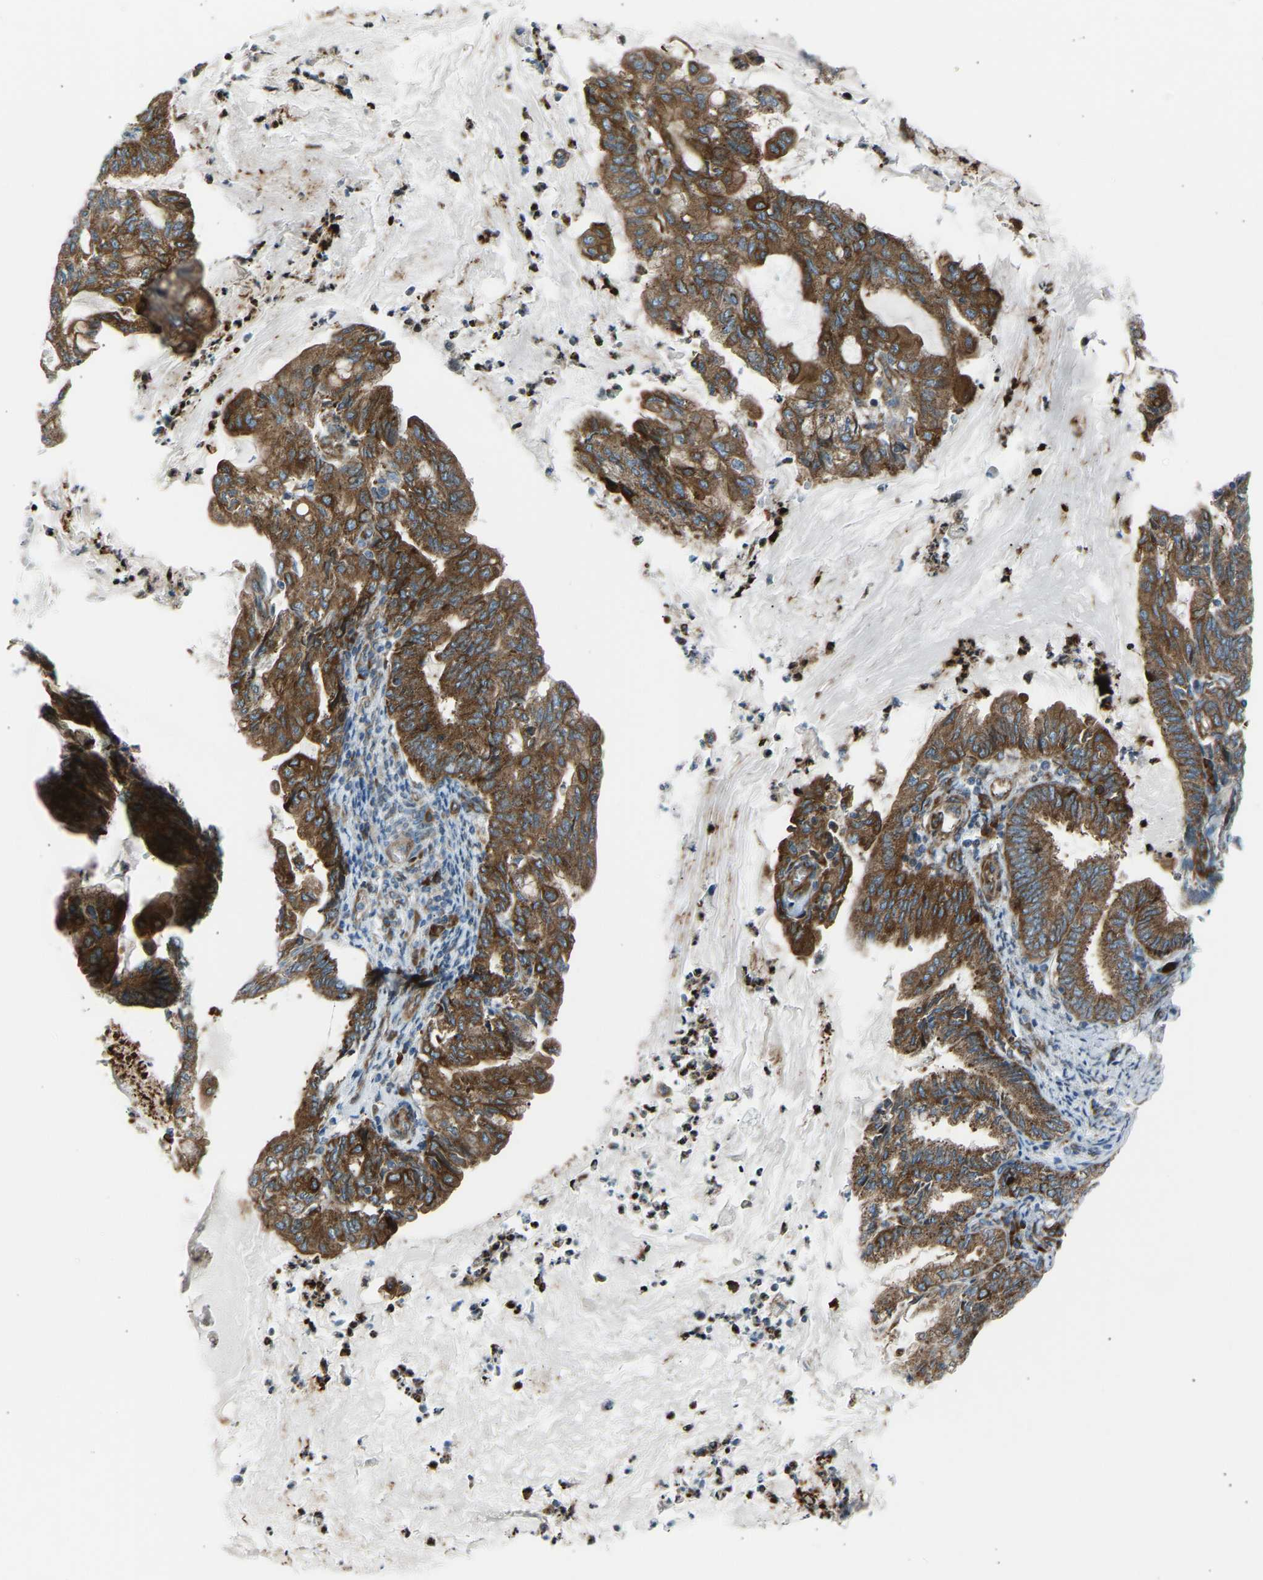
{"staining": {"intensity": "moderate", "quantity": ">75%", "location": "cytoplasmic/membranous"}, "tissue": "endometrial cancer", "cell_type": "Tumor cells", "image_type": "cancer", "snomed": [{"axis": "morphology", "description": "Adenocarcinoma, NOS"}, {"axis": "topography", "description": "Endometrium"}], "caption": "A brown stain highlights moderate cytoplasmic/membranous positivity of a protein in endometrial cancer tumor cells.", "gene": "VPS41", "patient": {"sex": "female", "age": 86}}